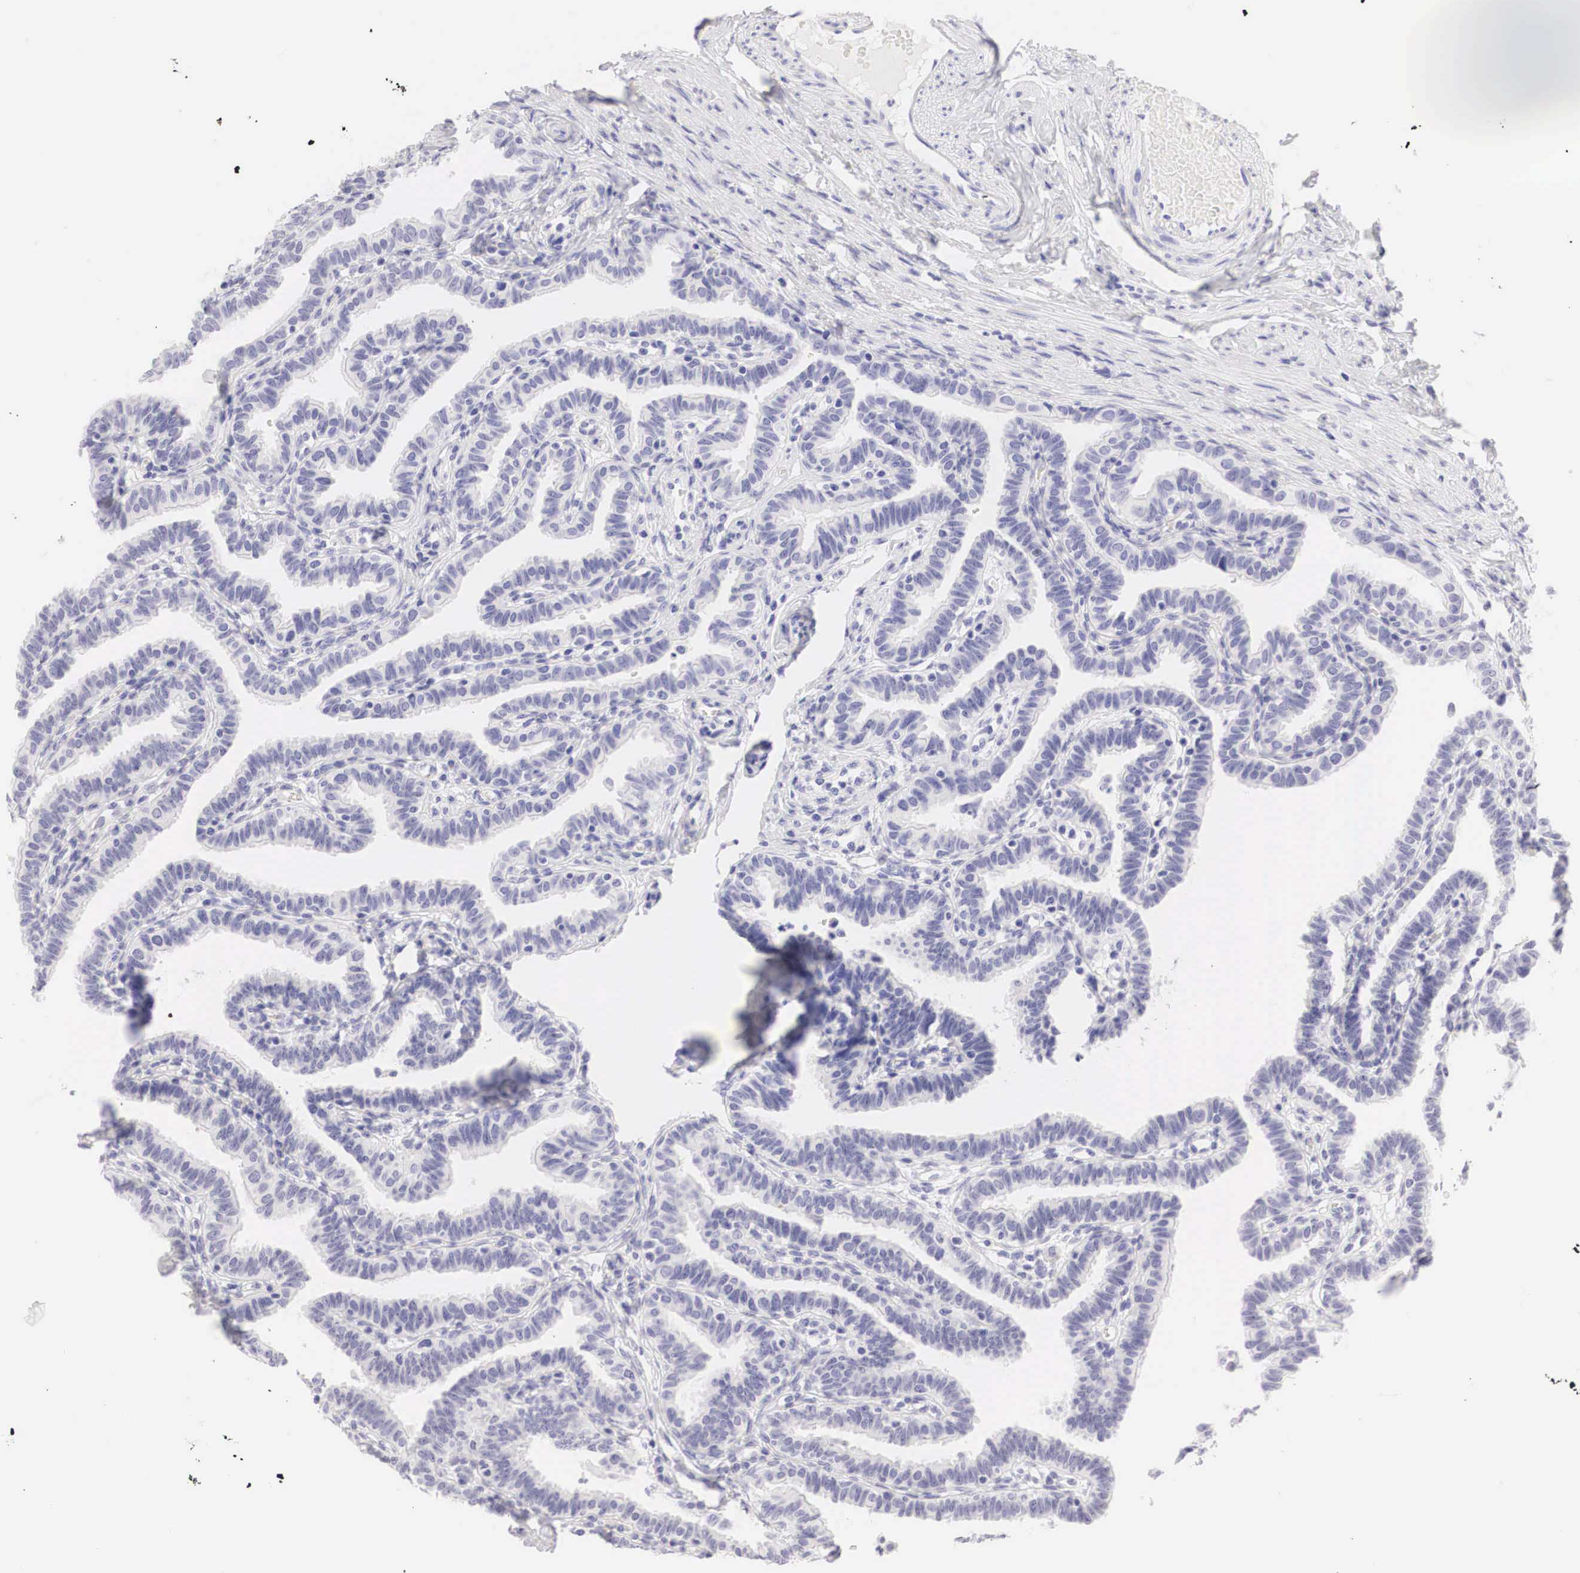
{"staining": {"intensity": "negative", "quantity": "none", "location": "none"}, "tissue": "fallopian tube", "cell_type": "Glandular cells", "image_type": "normal", "snomed": [{"axis": "morphology", "description": "Normal tissue, NOS"}, {"axis": "topography", "description": "Fallopian tube"}], "caption": "The histopathology image reveals no staining of glandular cells in normal fallopian tube. Brightfield microscopy of immunohistochemistry stained with DAB (brown) and hematoxylin (blue), captured at high magnification.", "gene": "TYR", "patient": {"sex": "female", "age": 41}}